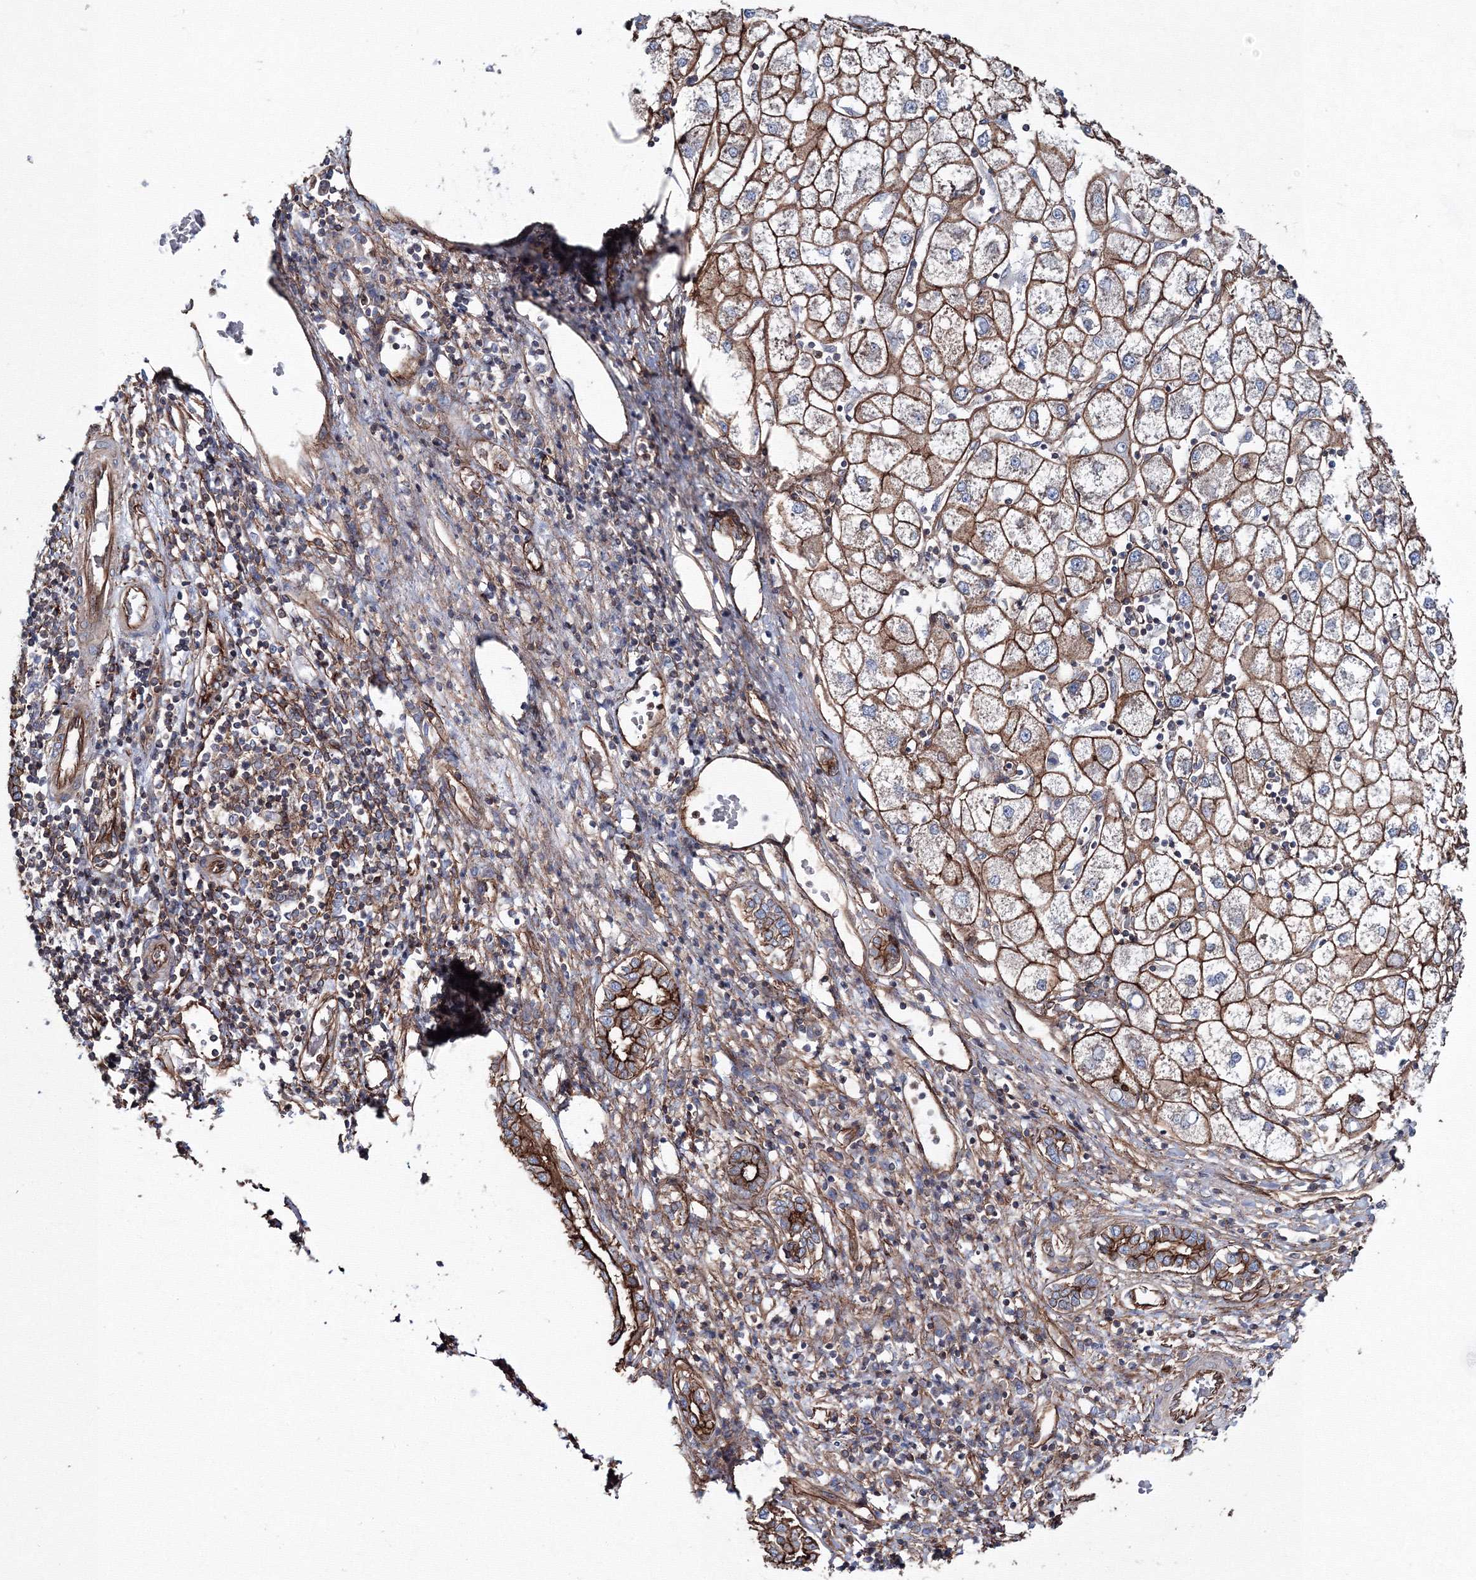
{"staining": {"intensity": "strong", "quantity": ">75%", "location": "cytoplasmic/membranous"}, "tissue": "liver cancer", "cell_type": "Tumor cells", "image_type": "cancer", "snomed": [{"axis": "morphology", "description": "Carcinoma, Hepatocellular, NOS"}, {"axis": "topography", "description": "Liver"}], "caption": "A brown stain labels strong cytoplasmic/membranous positivity of a protein in human liver hepatocellular carcinoma tumor cells.", "gene": "ANKRD37", "patient": {"sex": "male", "age": 65}}